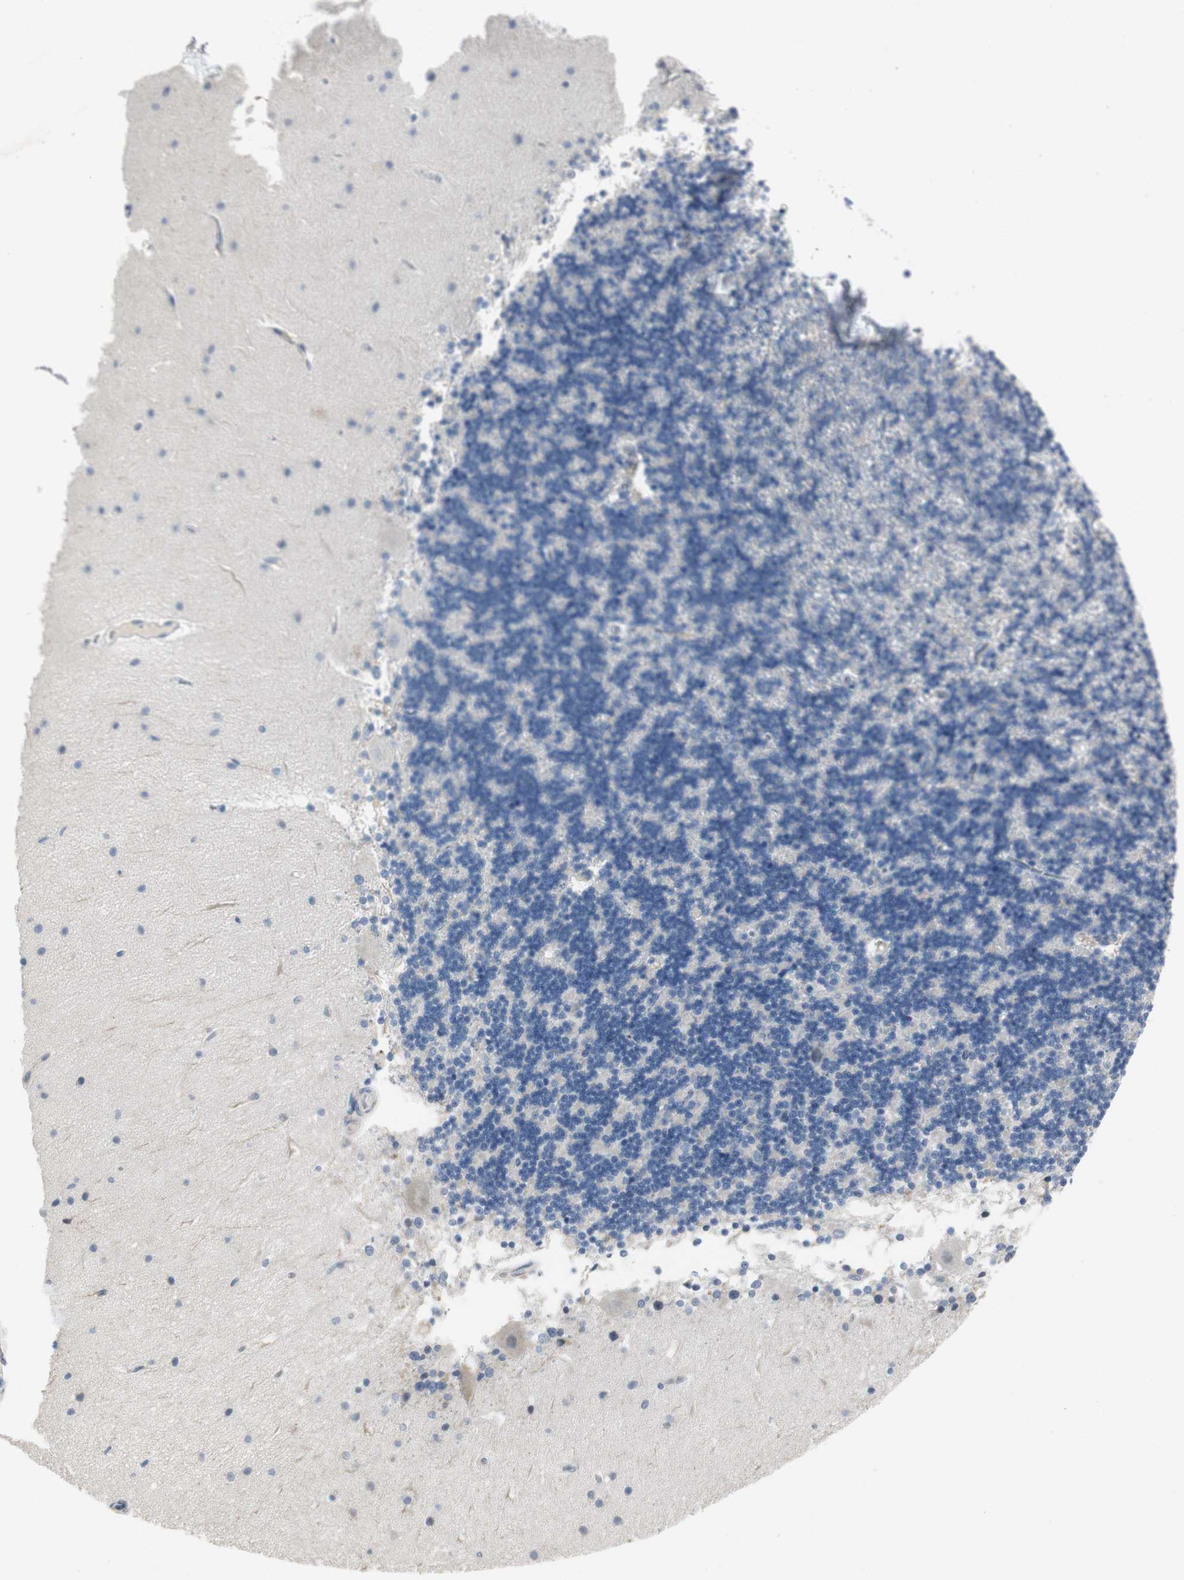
{"staining": {"intensity": "negative", "quantity": "none", "location": "none"}, "tissue": "cerebellum", "cell_type": "Cells in granular layer", "image_type": "normal", "snomed": [{"axis": "morphology", "description": "Normal tissue, NOS"}, {"axis": "topography", "description": "Cerebellum"}], "caption": "Immunohistochemical staining of benign human cerebellum displays no significant expression in cells in granular layer. (DAB IHC with hematoxylin counter stain).", "gene": "SPINK4", "patient": {"sex": "female", "age": 54}}